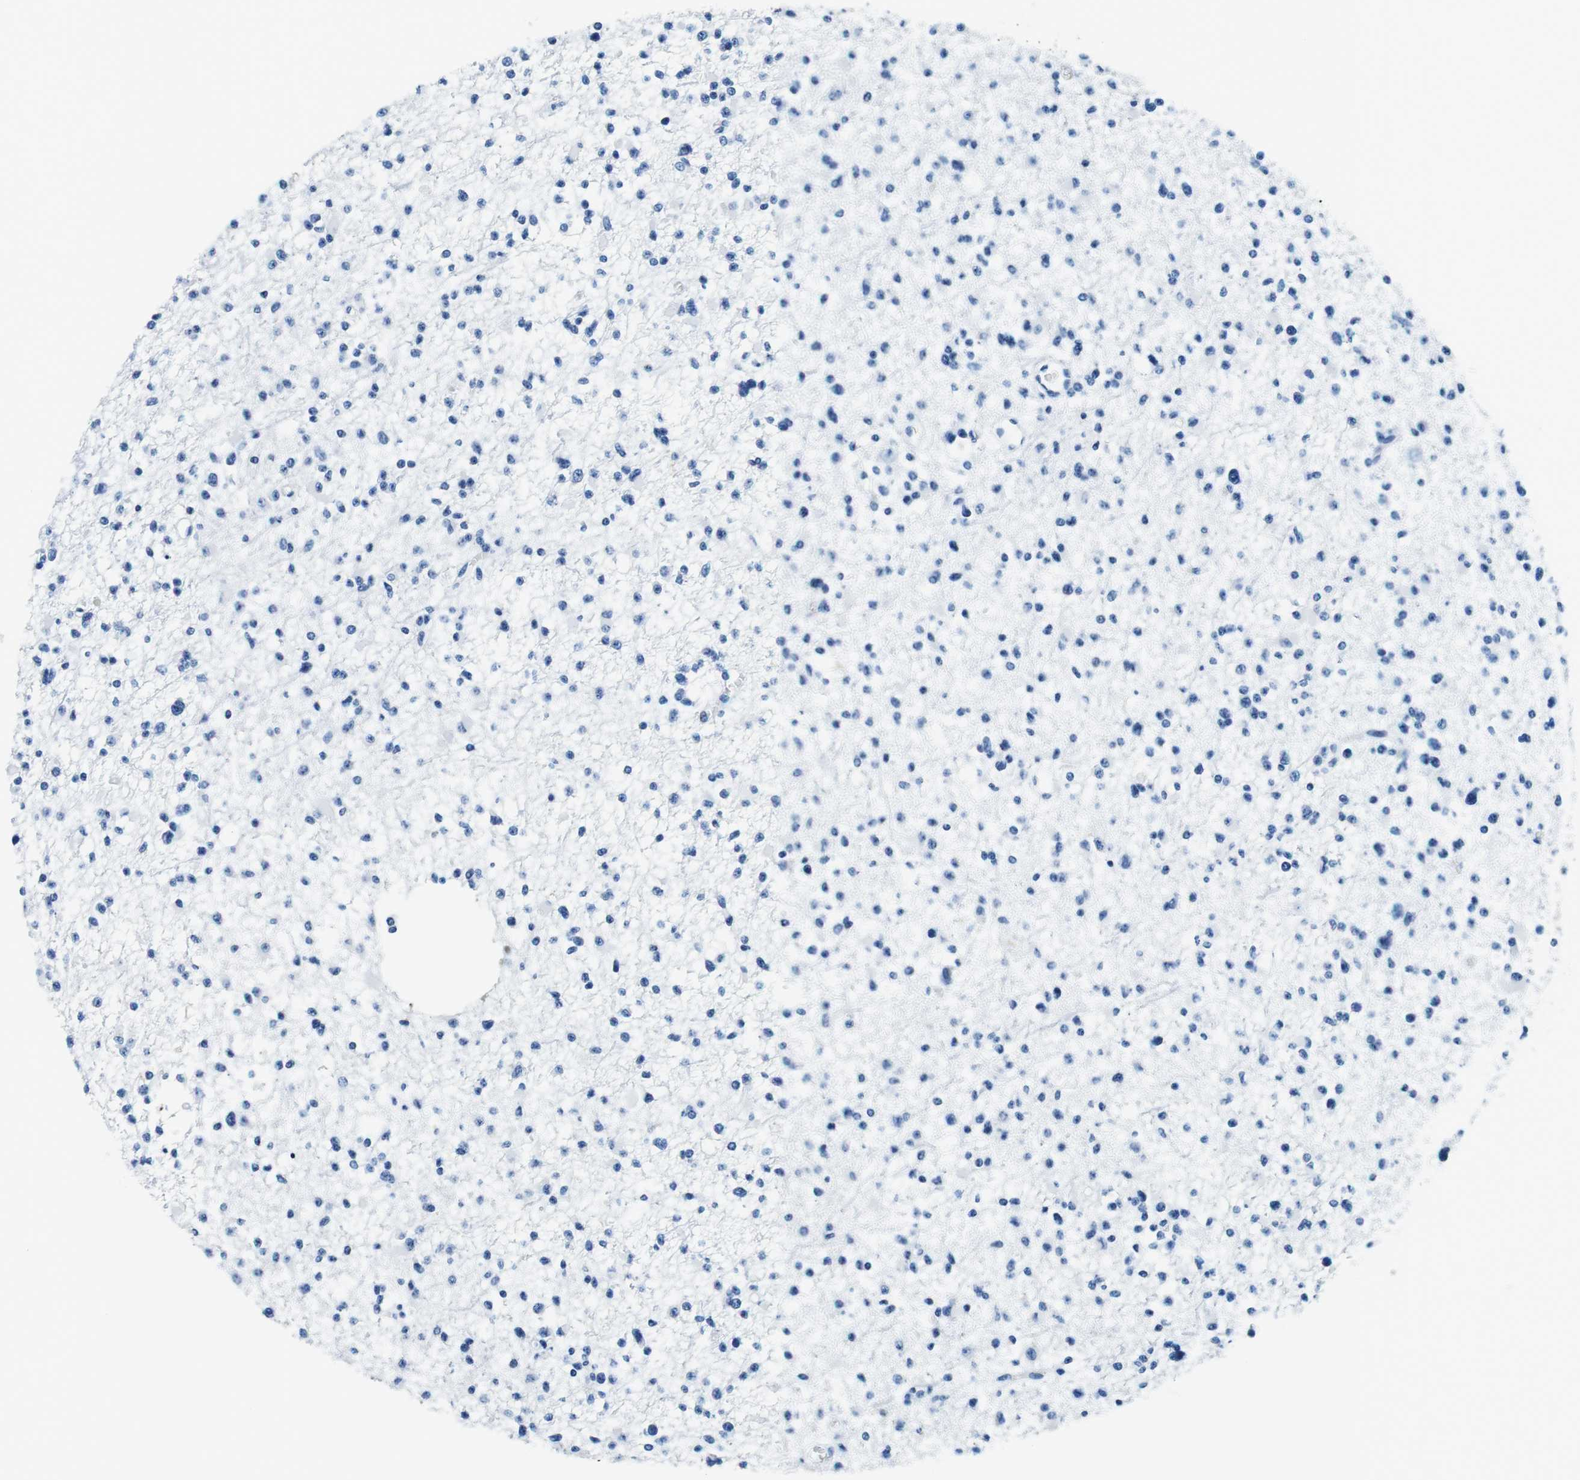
{"staining": {"intensity": "negative", "quantity": "none", "location": "none"}, "tissue": "glioma", "cell_type": "Tumor cells", "image_type": "cancer", "snomed": [{"axis": "morphology", "description": "Glioma, malignant, Low grade"}, {"axis": "topography", "description": "Brain"}], "caption": "High power microscopy micrograph of an immunohistochemistry photomicrograph of malignant glioma (low-grade), revealing no significant staining in tumor cells.", "gene": "HLA-DRB1", "patient": {"sex": "female", "age": 22}}